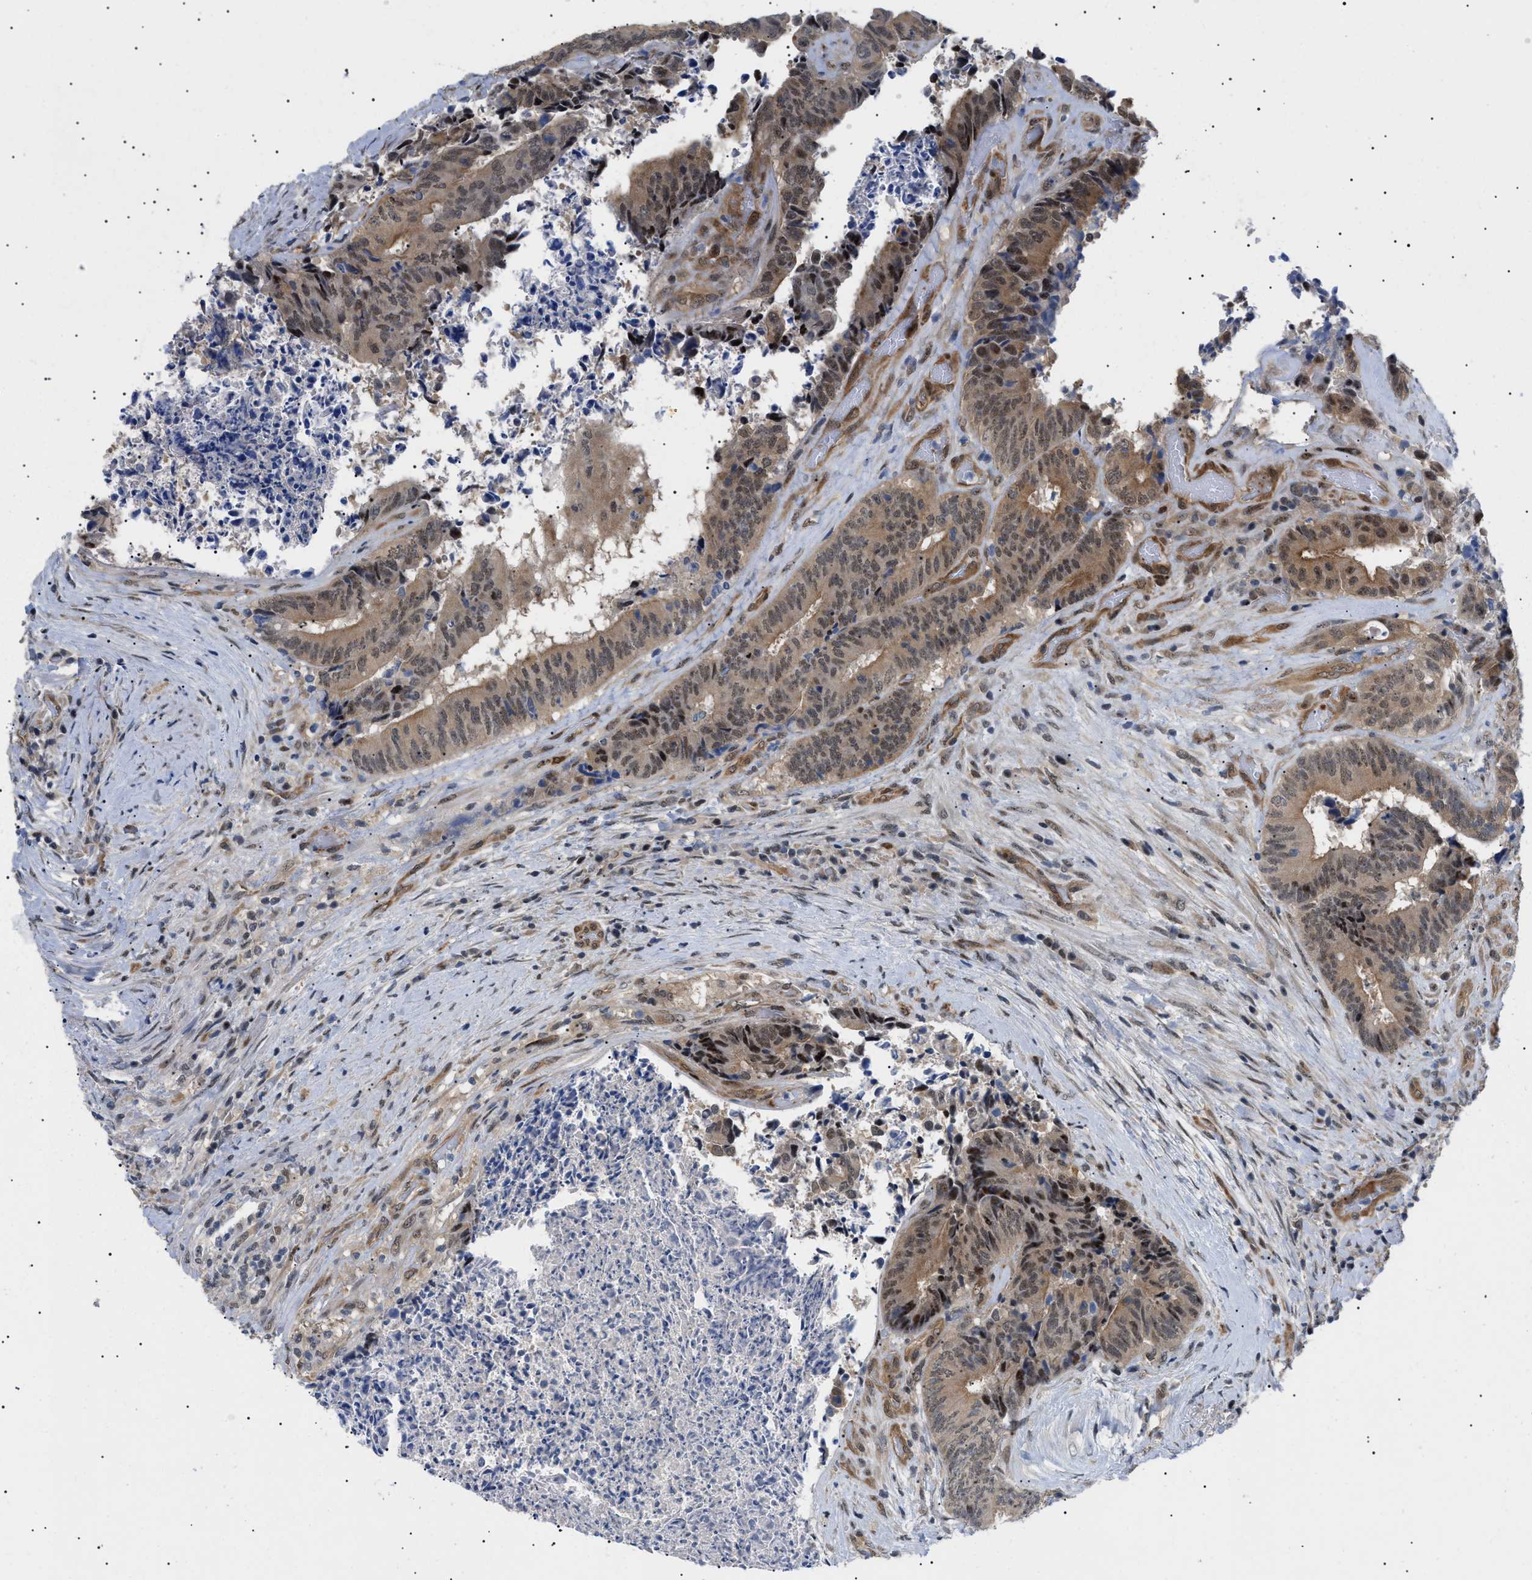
{"staining": {"intensity": "moderate", "quantity": ">75%", "location": "cytoplasmic/membranous,nuclear"}, "tissue": "colorectal cancer", "cell_type": "Tumor cells", "image_type": "cancer", "snomed": [{"axis": "morphology", "description": "Adenocarcinoma, NOS"}, {"axis": "topography", "description": "Rectum"}], "caption": "A micrograph of human colorectal cancer (adenocarcinoma) stained for a protein shows moderate cytoplasmic/membranous and nuclear brown staining in tumor cells. (Brightfield microscopy of DAB IHC at high magnification).", "gene": "GARRE1", "patient": {"sex": "male", "age": 72}}